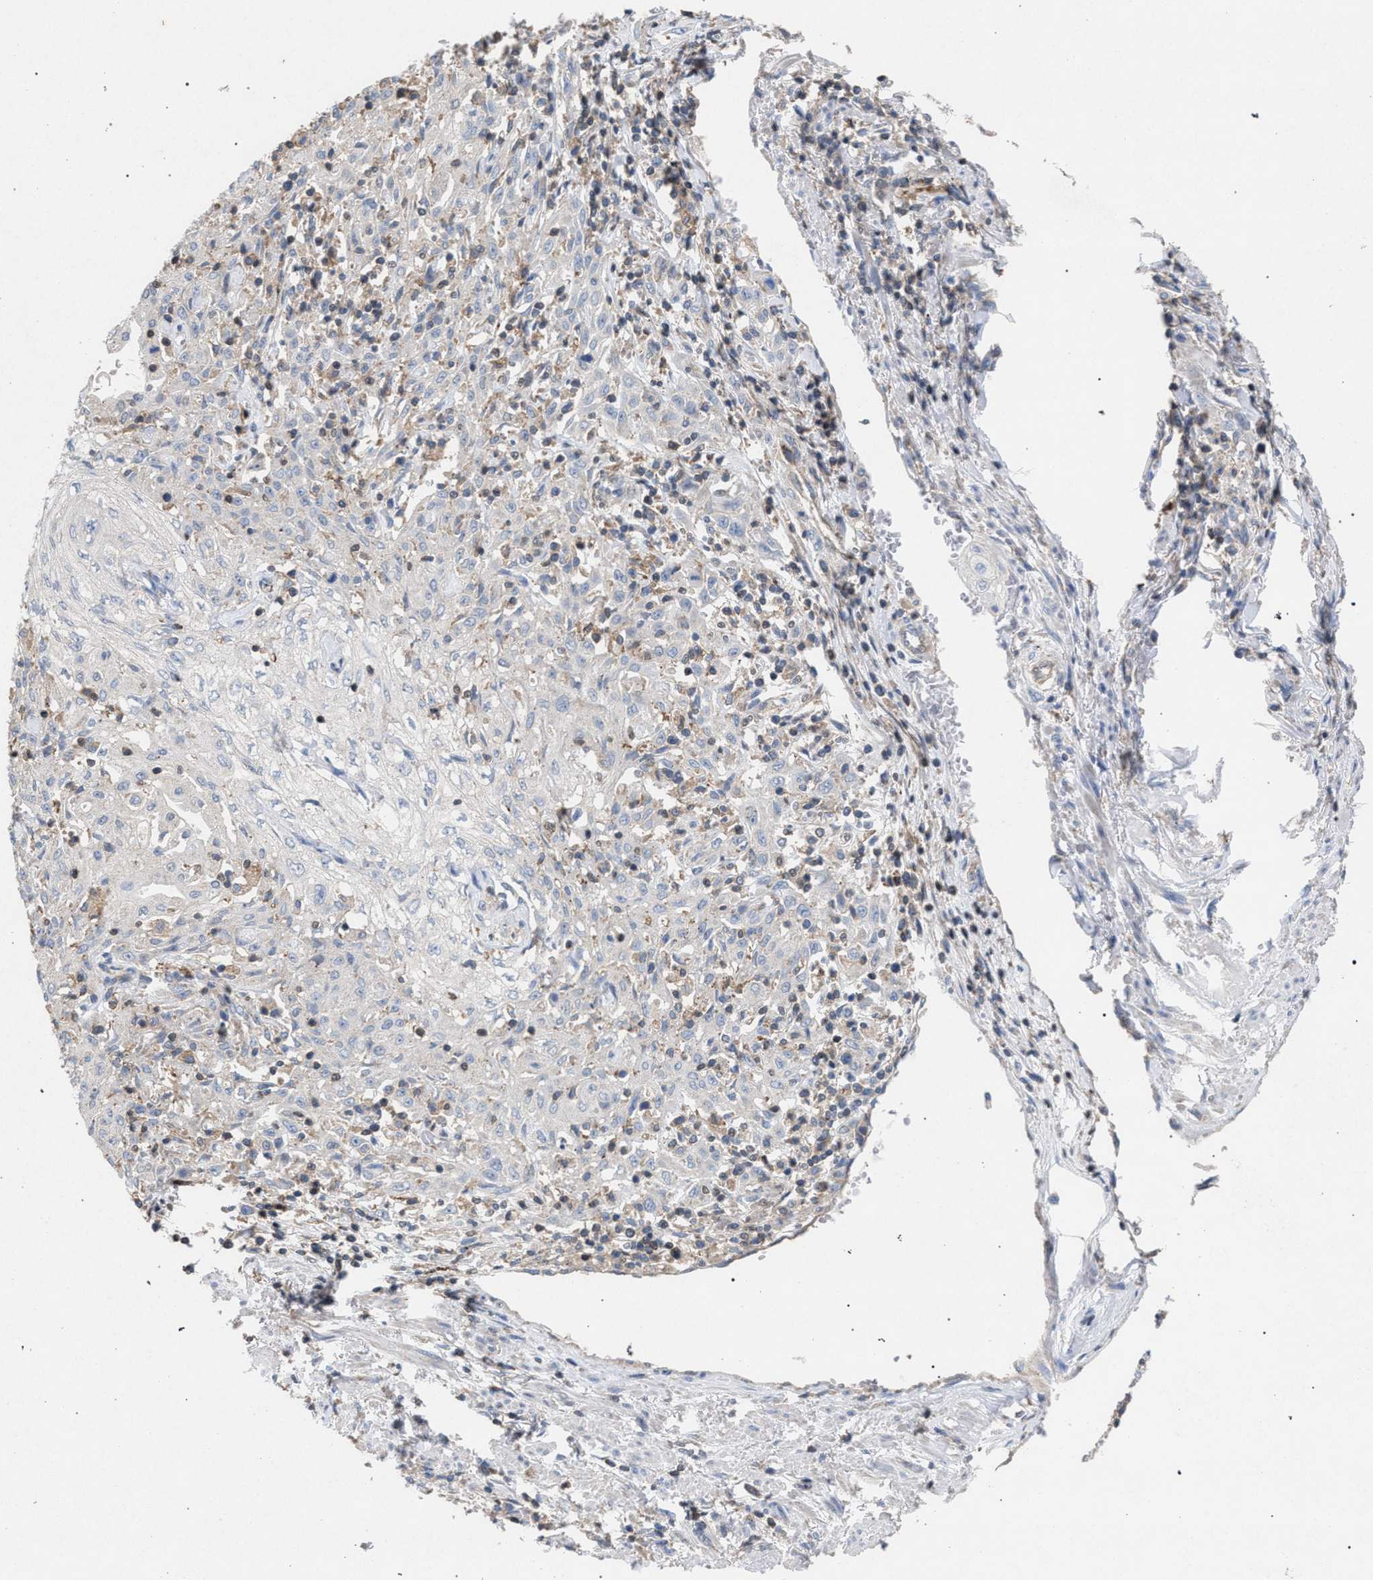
{"staining": {"intensity": "negative", "quantity": "none", "location": "none"}, "tissue": "skin cancer", "cell_type": "Tumor cells", "image_type": "cancer", "snomed": [{"axis": "morphology", "description": "Squamous cell carcinoma, NOS"}, {"axis": "morphology", "description": "Squamous cell carcinoma, metastatic, NOS"}, {"axis": "topography", "description": "Skin"}, {"axis": "topography", "description": "Lymph node"}], "caption": "Histopathology image shows no protein expression in tumor cells of squamous cell carcinoma (skin) tissue. Nuclei are stained in blue.", "gene": "VPS13A", "patient": {"sex": "male", "age": 75}}